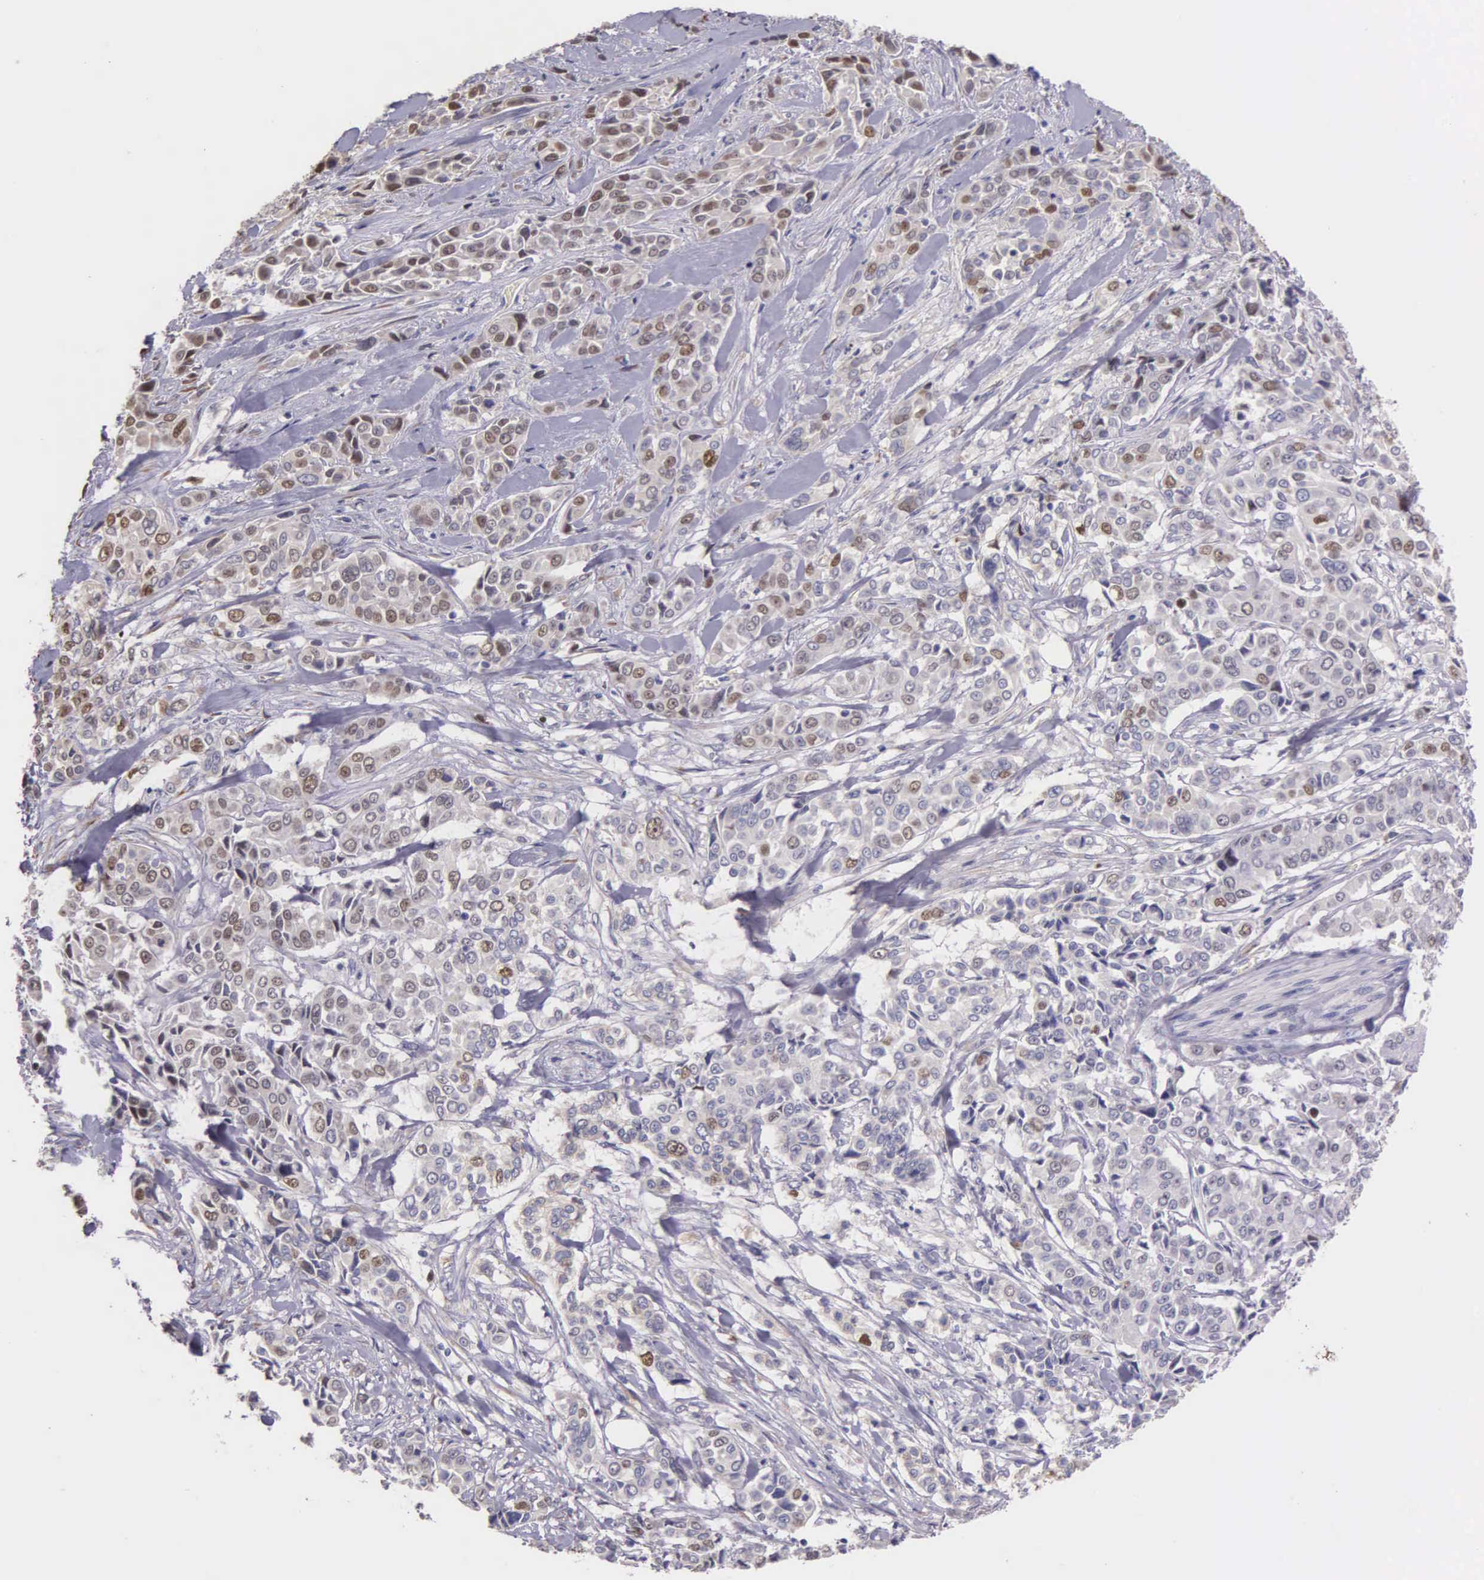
{"staining": {"intensity": "weak", "quantity": "25%-75%", "location": "nuclear"}, "tissue": "pancreatic cancer", "cell_type": "Tumor cells", "image_type": "cancer", "snomed": [{"axis": "morphology", "description": "Adenocarcinoma, NOS"}, {"axis": "topography", "description": "Pancreas"}], "caption": "The photomicrograph exhibits immunohistochemical staining of pancreatic cancer. There is weak nuclear positivity is identified in approximately 25%-75% of tumor cells.", "gene": "MCM5", "patient": {"sex": "female", "age": 52}}